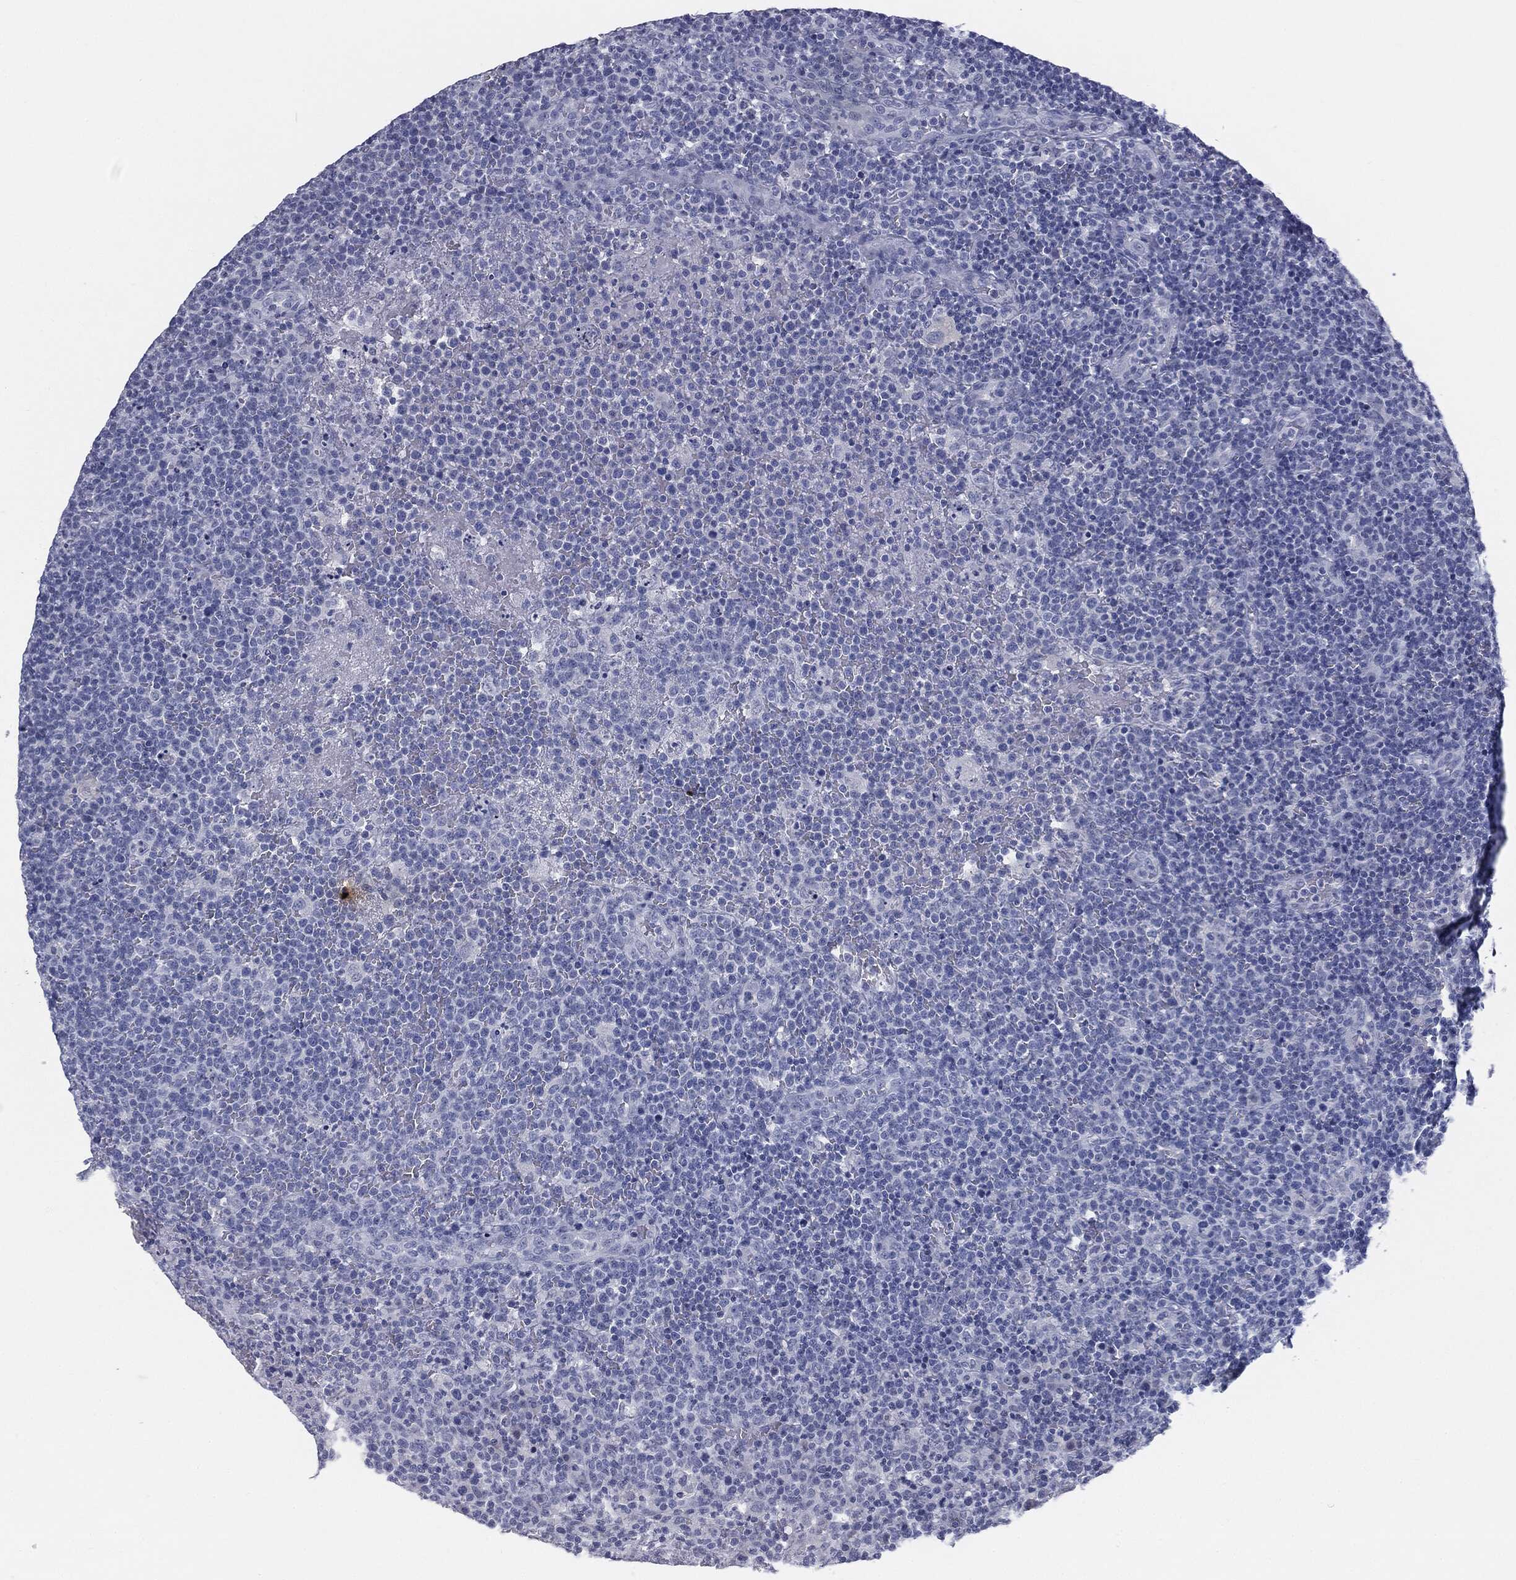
{"staining": {"intensity": "negative", "quantity": "none", "location": "none"}, "tissue": "lymphoma", "cell_type": "Tumor cells", "image_type": "cancer", "snomed": [{"axis": "morphology", "description": "Malignant lymphoma, non-Hodgkin's type, High grade"}, {"axis": "topography", "description": "Lymph node"}], "caption": "Immunohistochemistry histopathology image of high-grade malignant lymphoma, non-Hodgkin's type stained for a protein (brown), which demonstrates no expression in tumor cells.", "gene": "MUC5AC", "patient": {"sex": "male", "age": 61}}